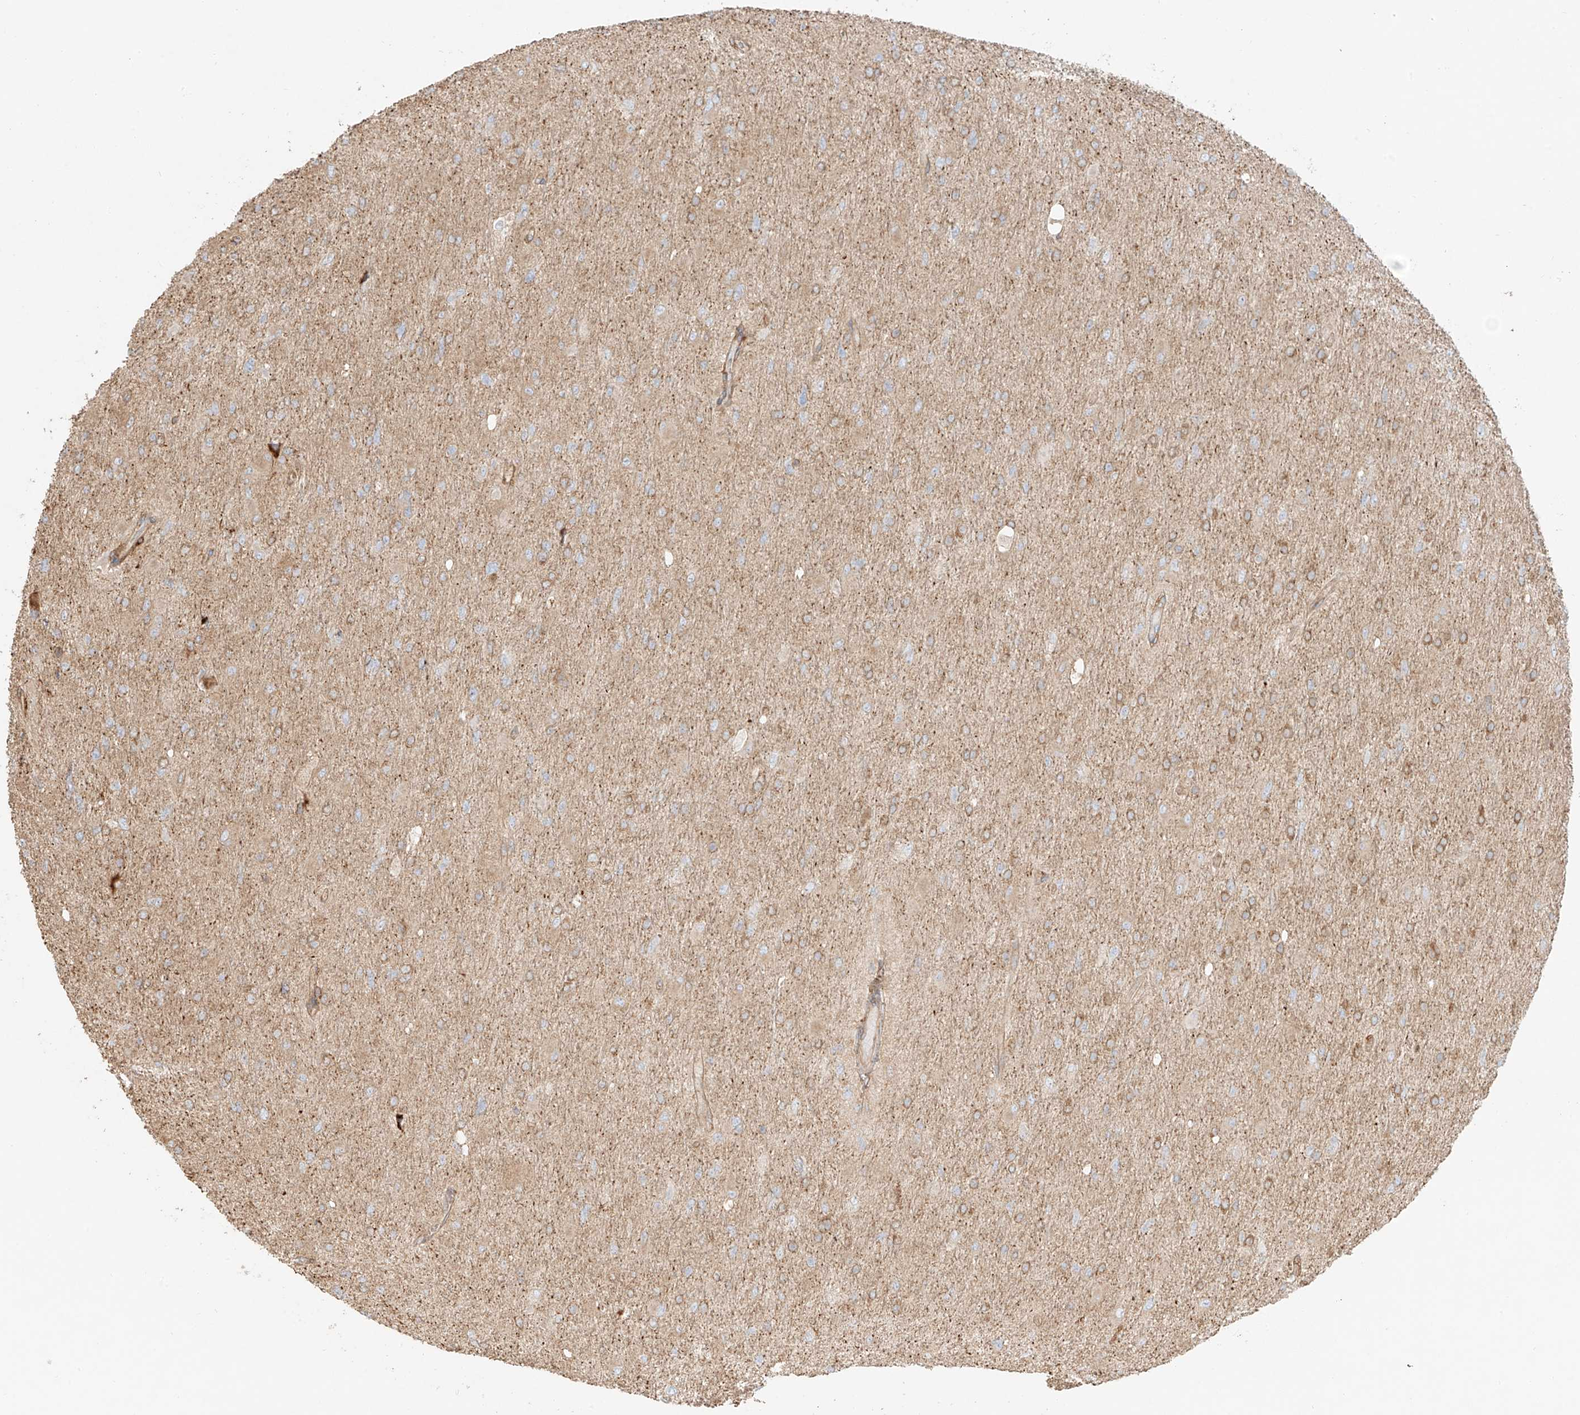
{"staining": {"intensity": "moderate", "quantity": "25%-75%", "location": "cytoplasmic/membranous"}, "tissue": "glioma", "cell_type": "Tumor cells", "image_type": "cancer", "snomed": [{"axis": "morphology", "description": "Glioma, malignant, High grade"}, {"axis": "topography", "description": "Cerebral cortex"}], "caption": "Malignant high-grade glioma tissue exhibits moderate cytoplasmic/membranous expression in about 25%-75% of tumor cells The staining is performed using DAB (3,3'-diaminobenzidine) brown chromogen to label protein expression. The nuclei are counter-stained blue using hematoxylin.", "gene": "SNX9", "patient": {"sex": "female", "age": 36}}